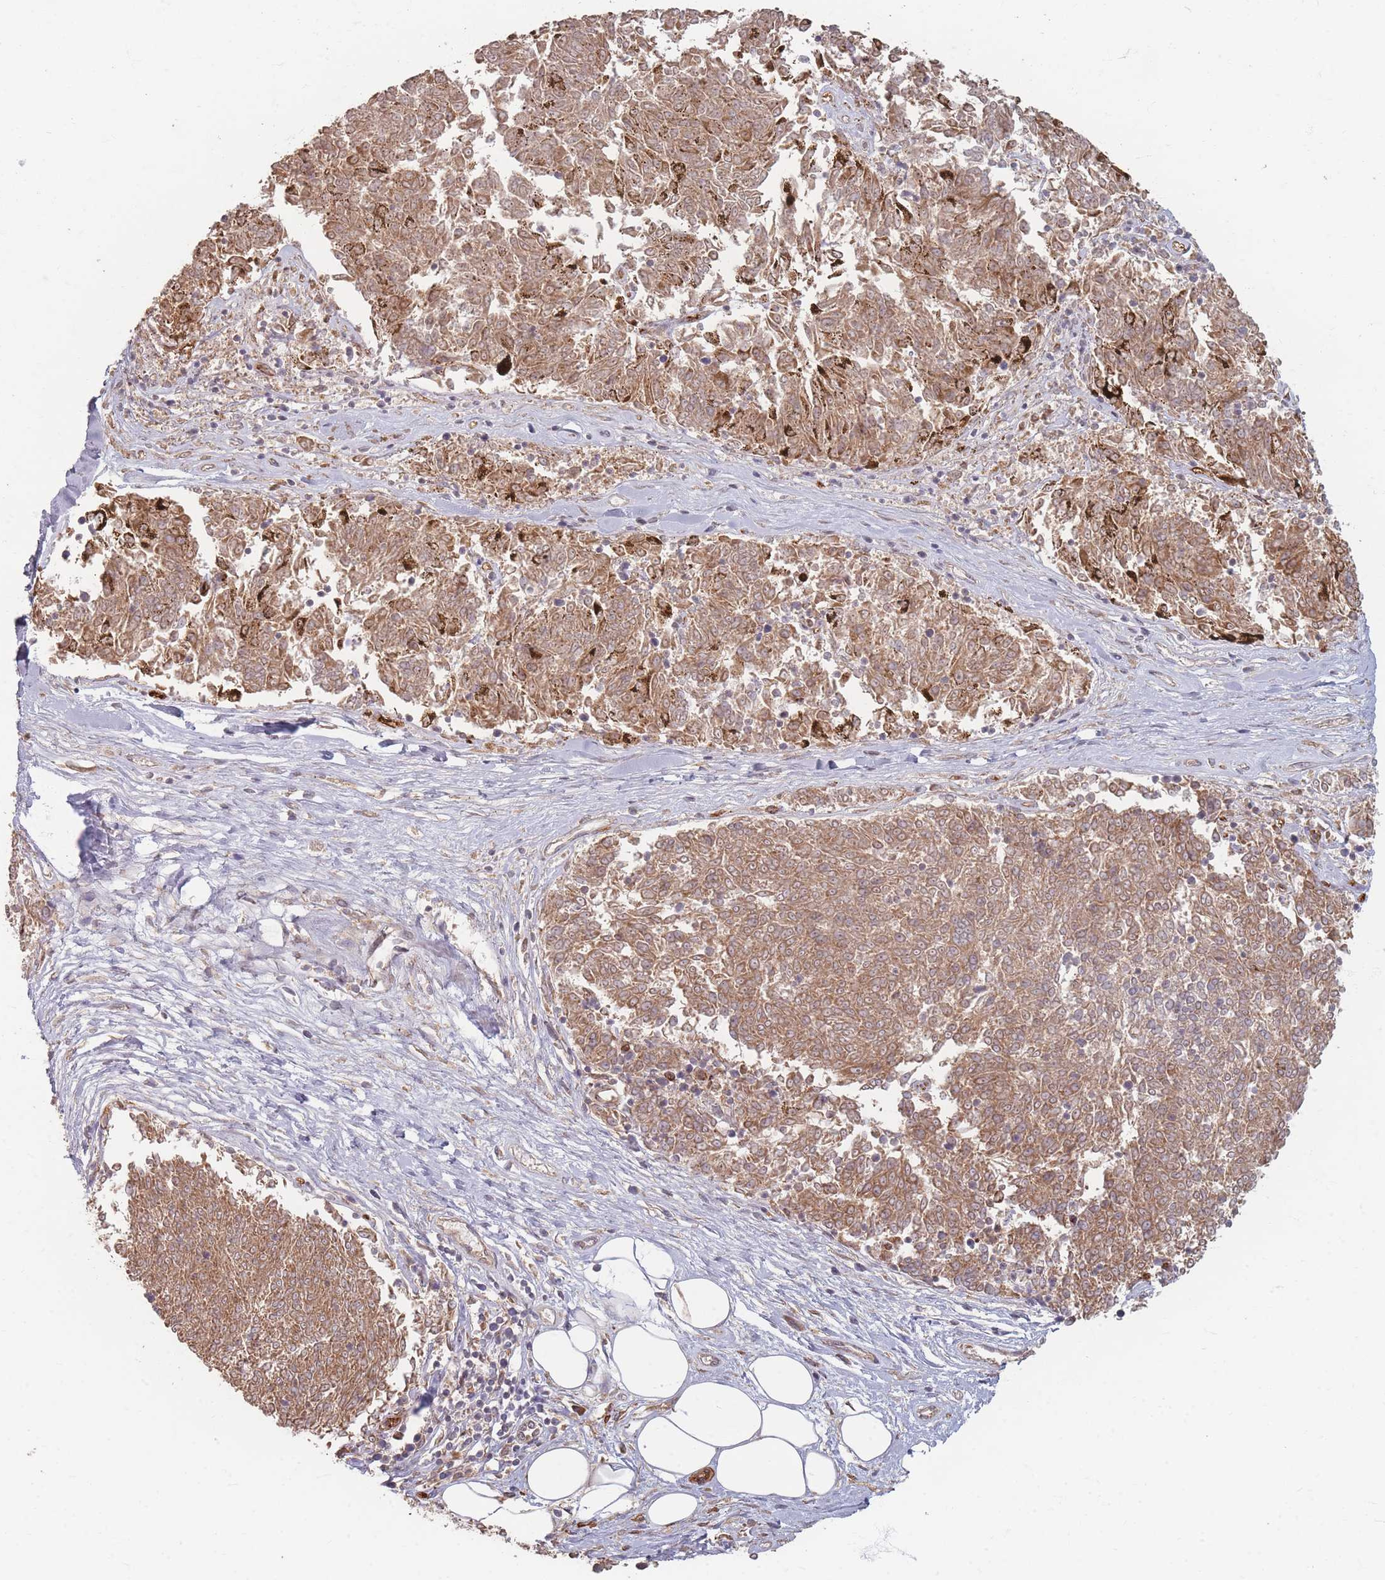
{"staining": {"intensity": "moderate", "quantity": ">75%", "location": "cytoplasmic/membranous"}, "tissue": "melanoma", "cell_type": "Tumor cells", "image_type": "cancer", "snomed": [{"axis": "morphology", "description": "Malignant melanoma, NOS"}, {"axis": "topography", "description": "Skin"}], "caption": "DAB (3,3'-diaminobenzidine) immunohistochemical staining of malignant melanoma reveals moderate cytoplasmic/membranous protein positivity in approximately >75% of tumor cells.", "gene": "MRPS6", "patient": {"sex": "female", "age": 72}}